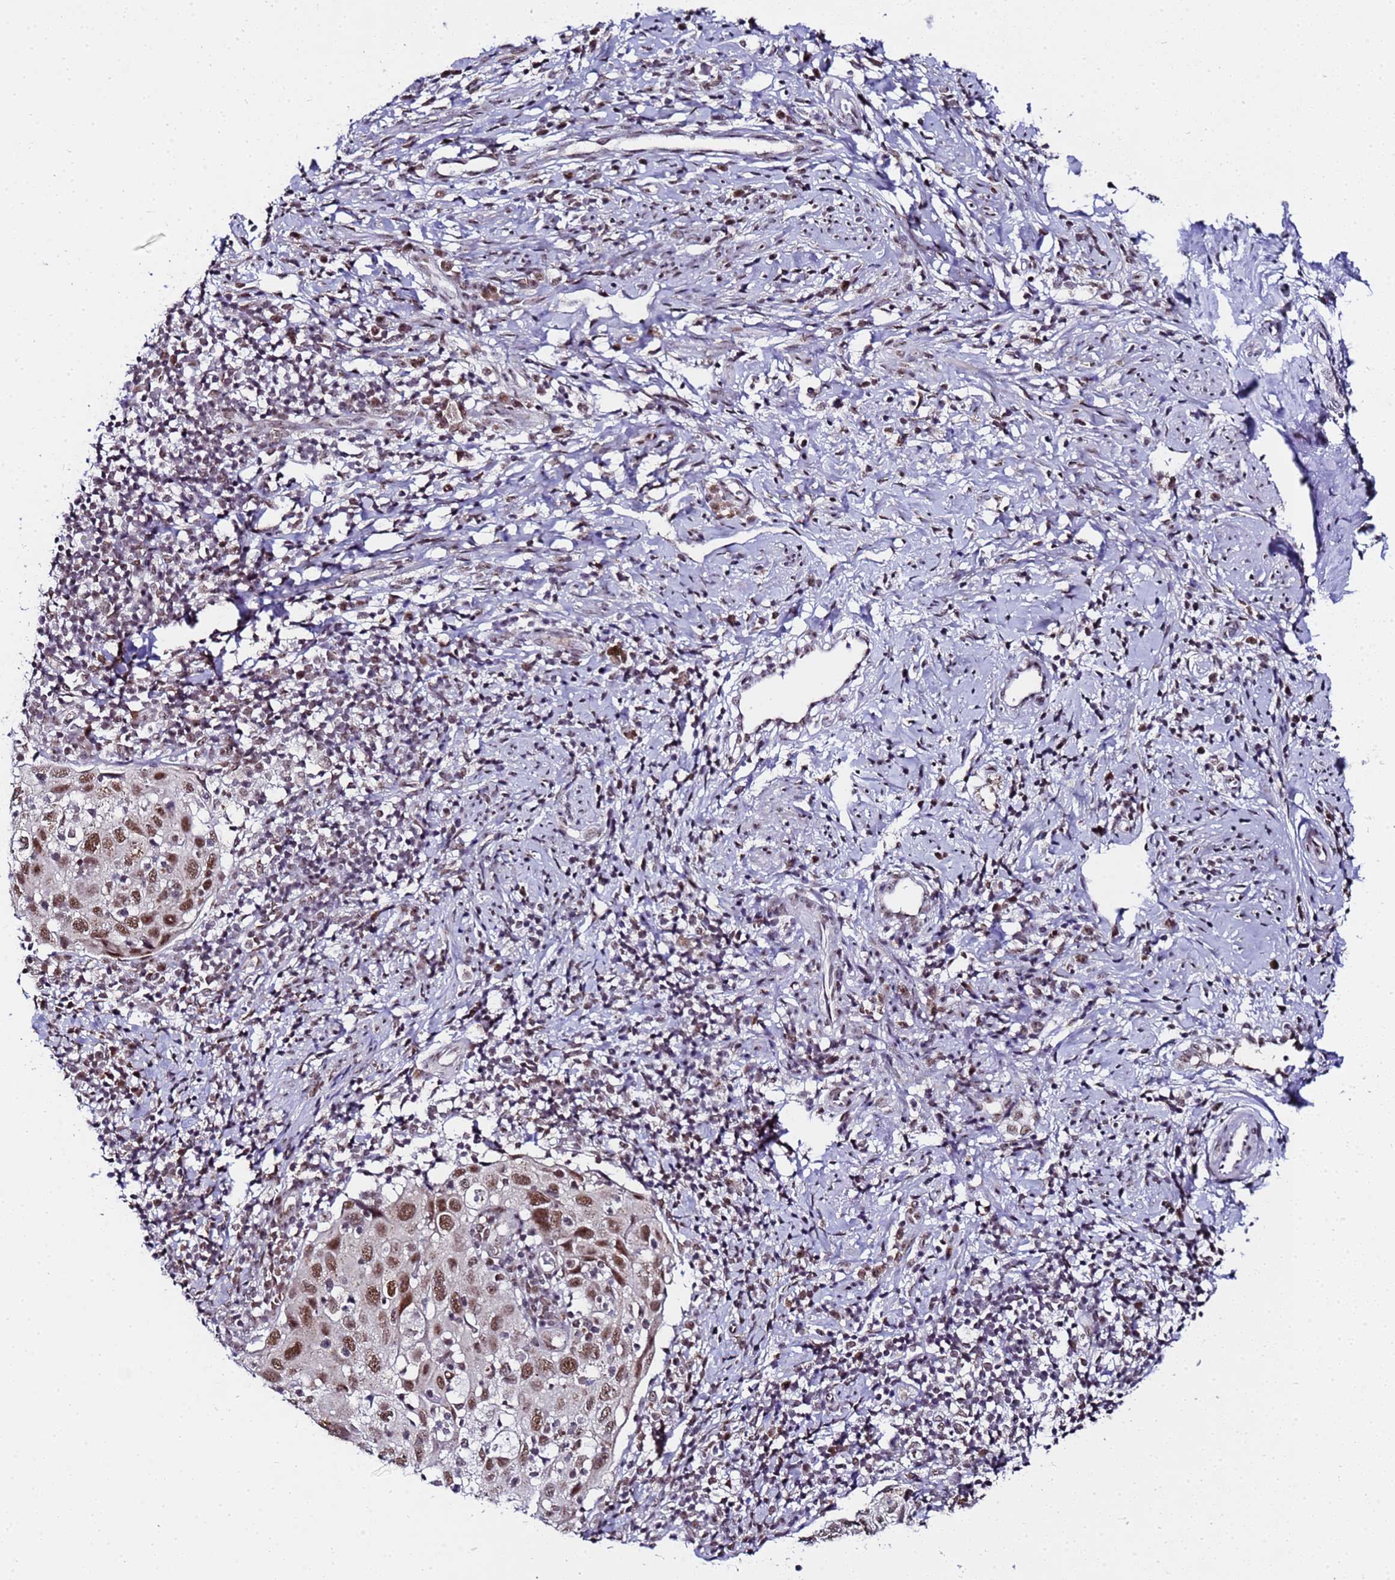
{"staining": {"intensity": "moderate", "quantity": ">75%", "location": "nuclear"}, "tissue": "cervical cancer", "cell_type": "Tumor cells", "image_type": "cancer", "snomed": [{"axis": "morphology", "description": "Squamous cell carcinoma, NOS"}, {"axis": "topography", "description": "Cervix"}], "caption": "An image of human cervical squamous cell carcinoma stained for a protein exhibits moderate nuclear brown staining in tumor cells.", "gene": "C19orf47", "patient": {"sex": "female", "age": 70}}